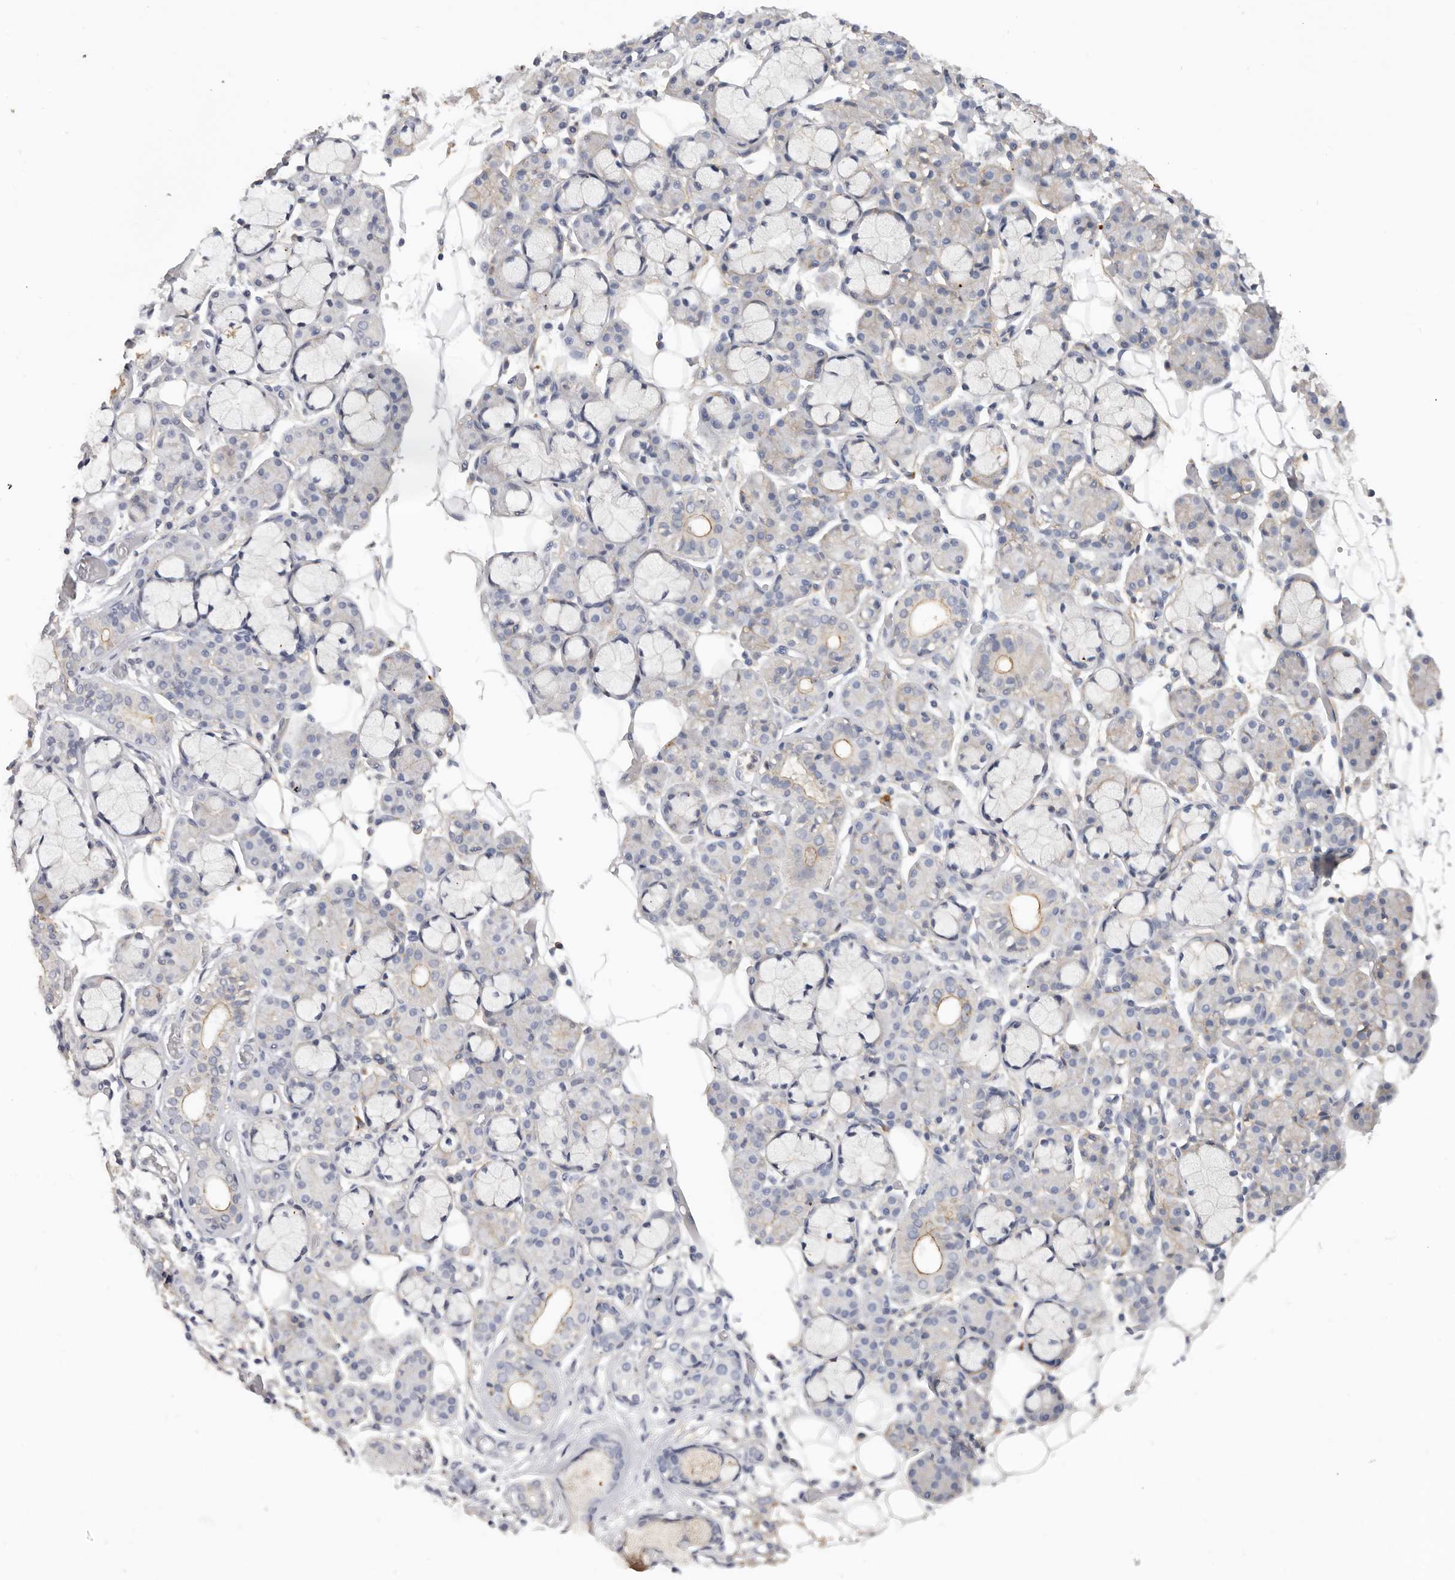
{"staining": {"intensity": "moderate", "quantity": "<25%", "location": "cytoplasmic/membranous"}, "tissue": "salivary gland", "cell_type": "Glandular cells", "image_type": "normal", "snomed": [{"axis": "morphology", "description": "Normal tissue, NOS"}, {"axis": "topography", "description": "Salivary gland"}], "caption": "This is a histology image of immunohistochemistry (IHC) staining of normal salivary gland, which shows moderate staining in the cytoplasmic/membranous of glandular cells.", "gene": "WDTC1", "patient": {"sex": "male", "age": 63}}